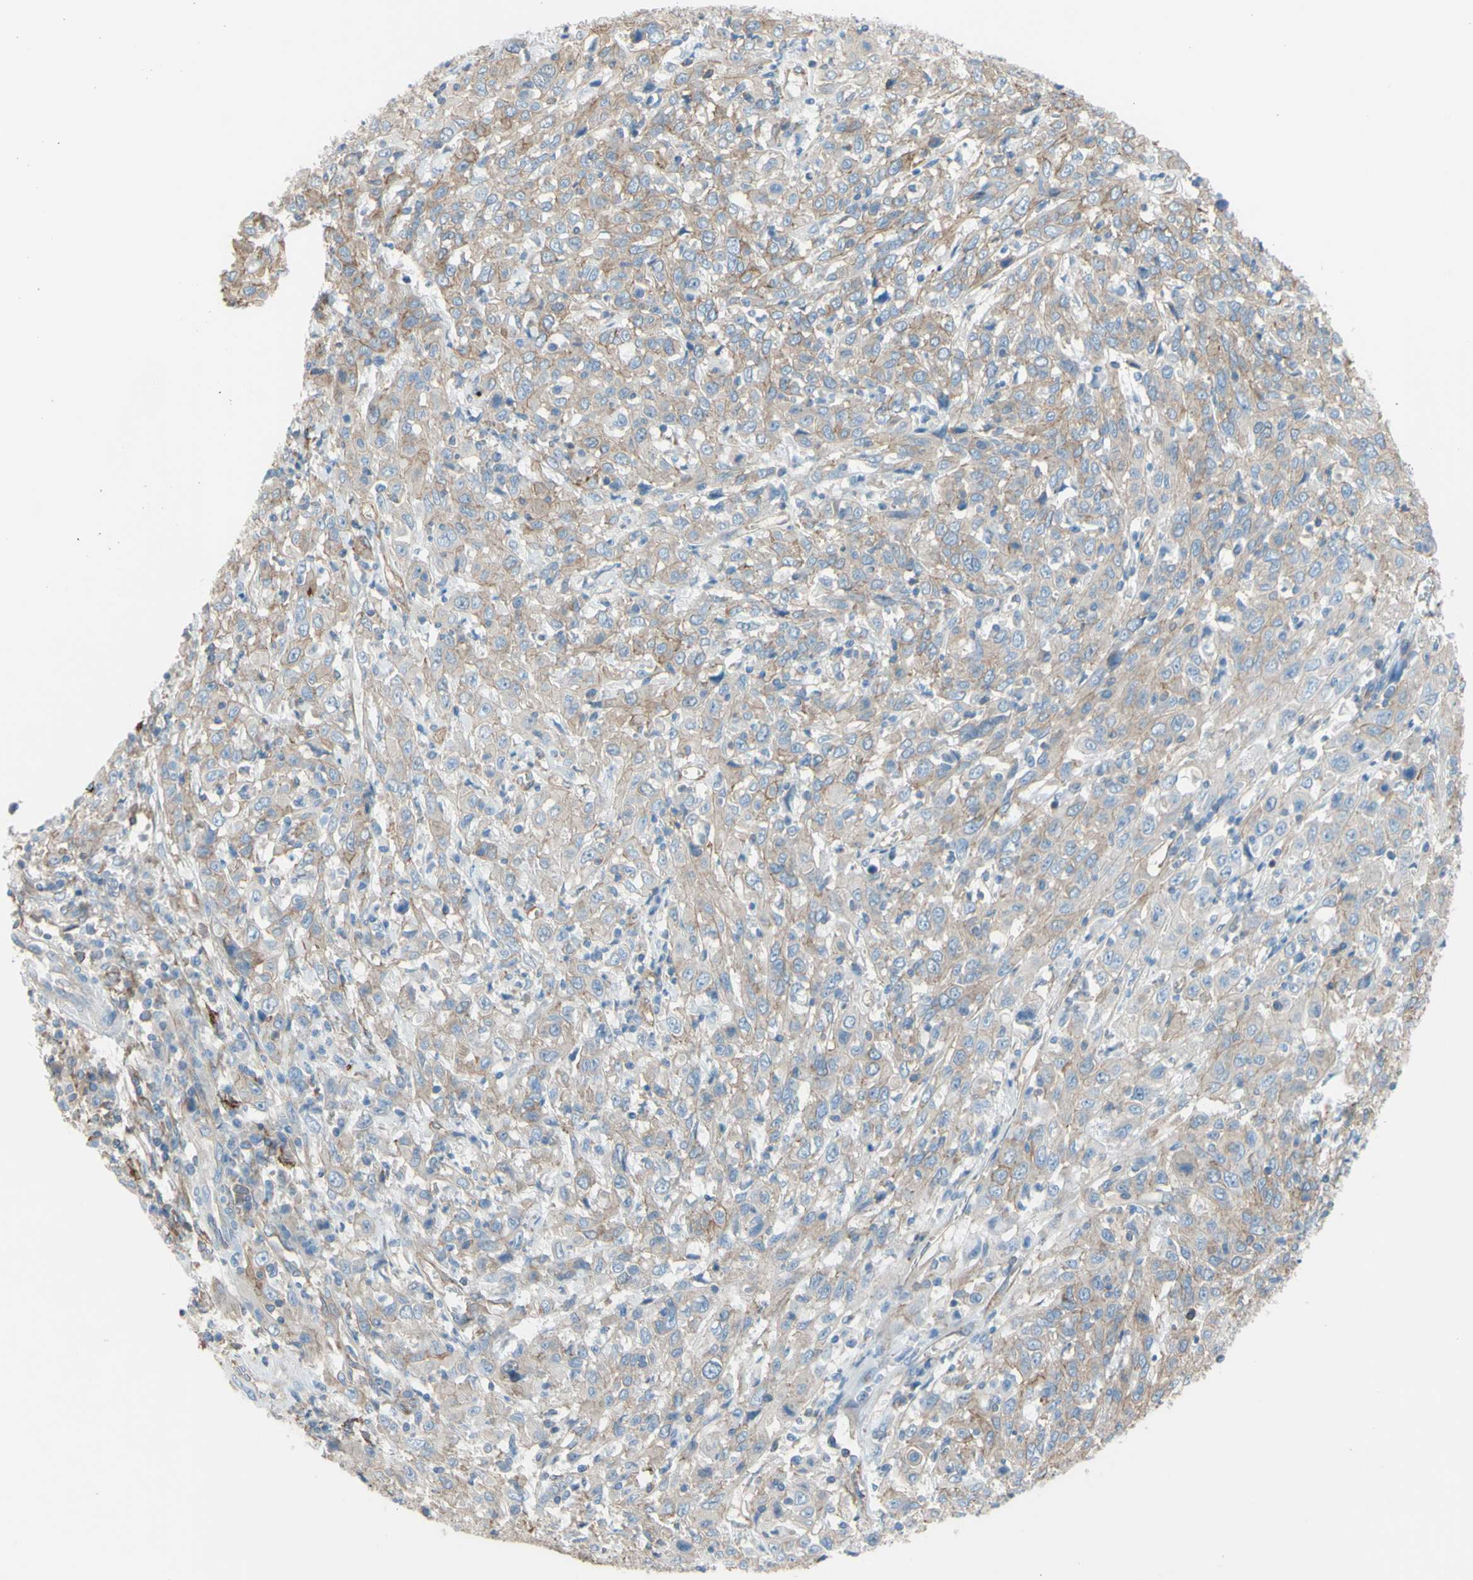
{"staining": {"intensity": "weak", "quantity": ">75%", "location": "cytoplasmic/membranous"}, "tissue": "cervical cancer", "cell_type": "Tumor cells", "image_type": "cancer", "snomed": [{"axis": "morphology", "description": "Squamous cell carcinoma, NOS"}, {"axis": "topography", "description": "Cervix"}], "caption": "This is an image of immunohistochemistry staining of squamous cell carcinoma (cervical), which shows weak staining in the cytoplasmic/membranous of tumor cells.", "gene": "ADD1", "patient": {"sex": "female", "age": 46}}